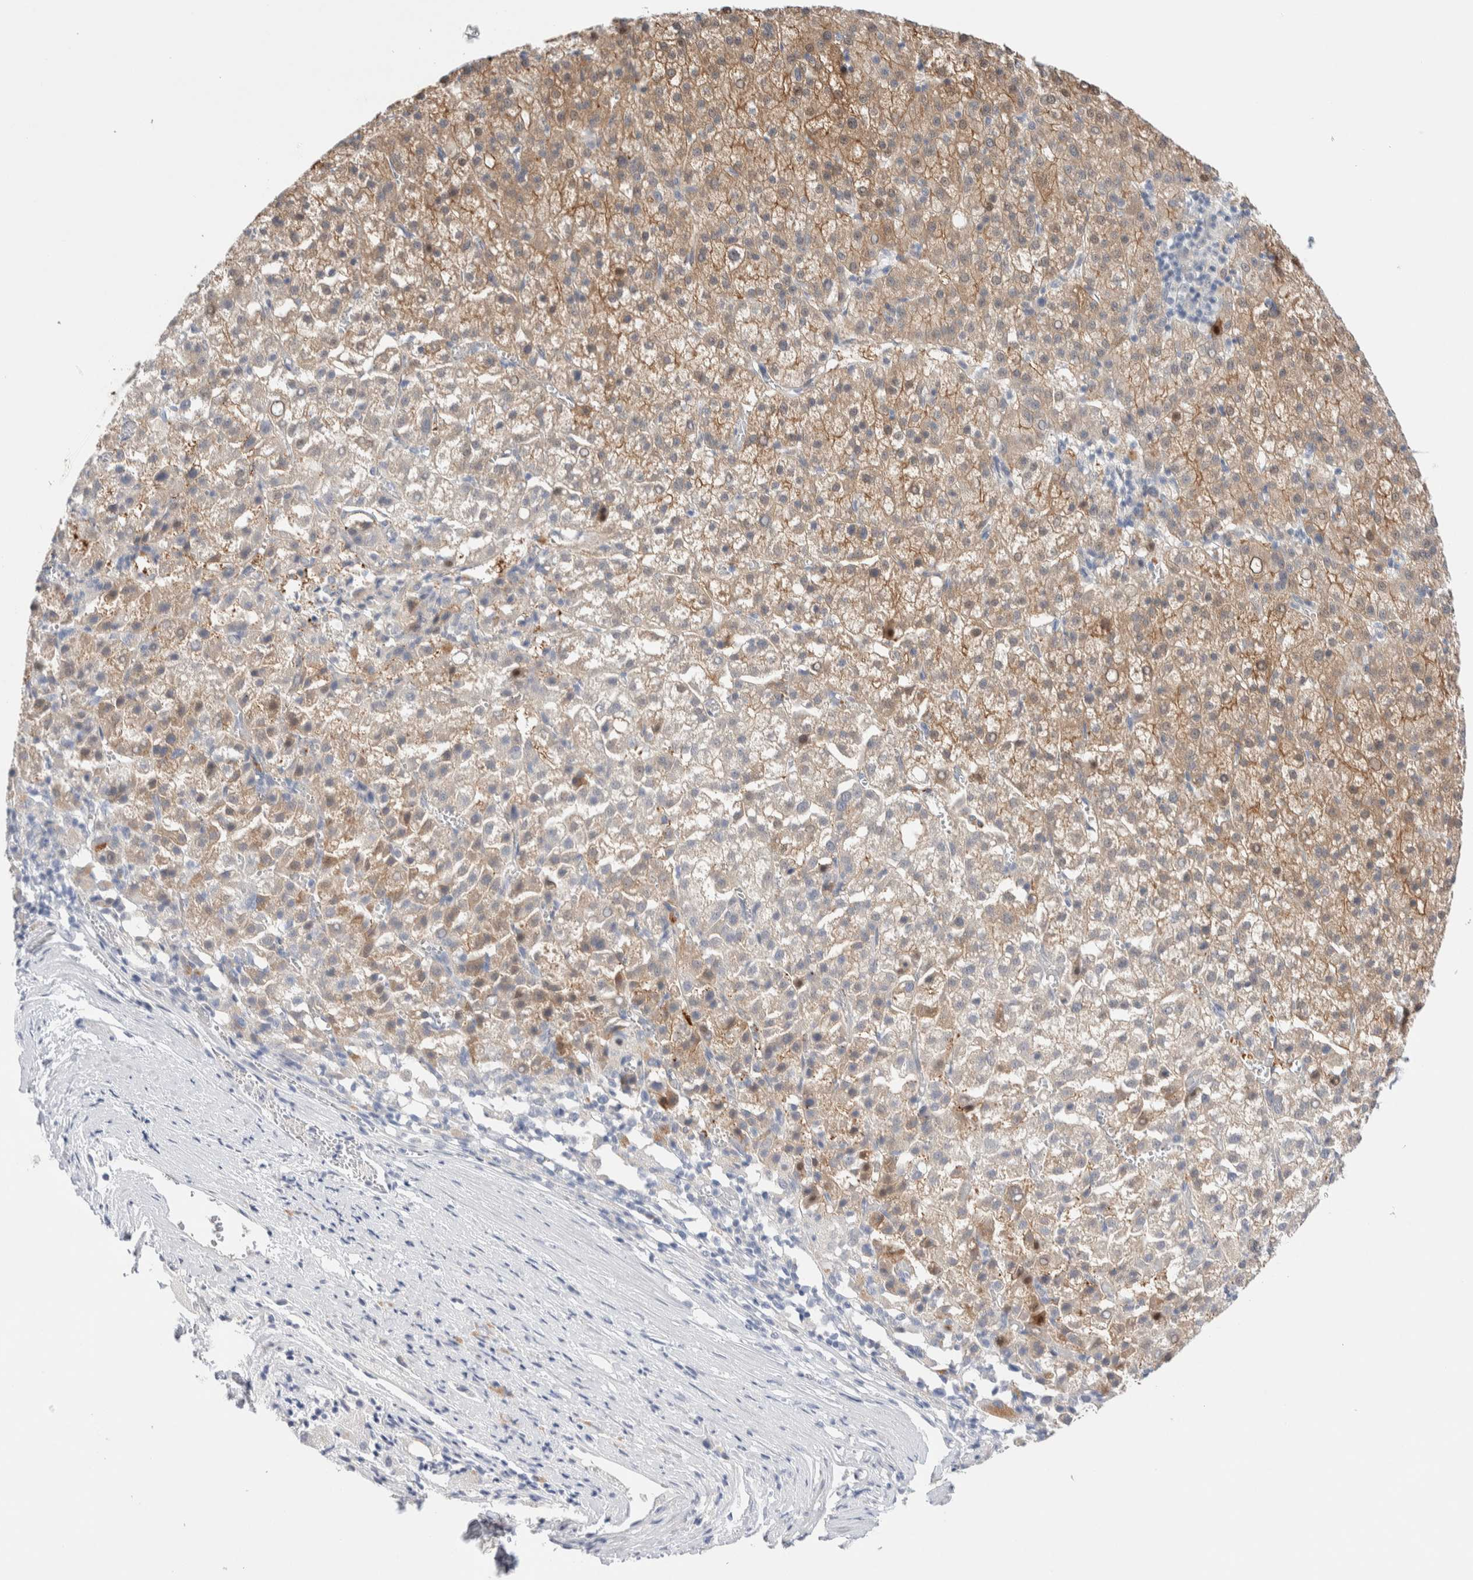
{"staining": {"intensity": "moderate", "quantity": ">75%", "location": "cytoplasmic/membranous"}, "tissue": "liver cancer", "cell_type": "Tumor cells", "image_type": "cancer", "snomed": [{"axis": "morphology", "description": "Carcinoma, Hepatocellular, NOS"}, {"axis": "topography", "description": "Liver"}], "caption": "Moderate cytoplasmic/membranous protein expression is seen in approximately >75% of tumor cells in liver cancer (hepatocellular carcinoma).", "gene": "DNAJB6", "patient": {"sex": "female", "age": 58}}